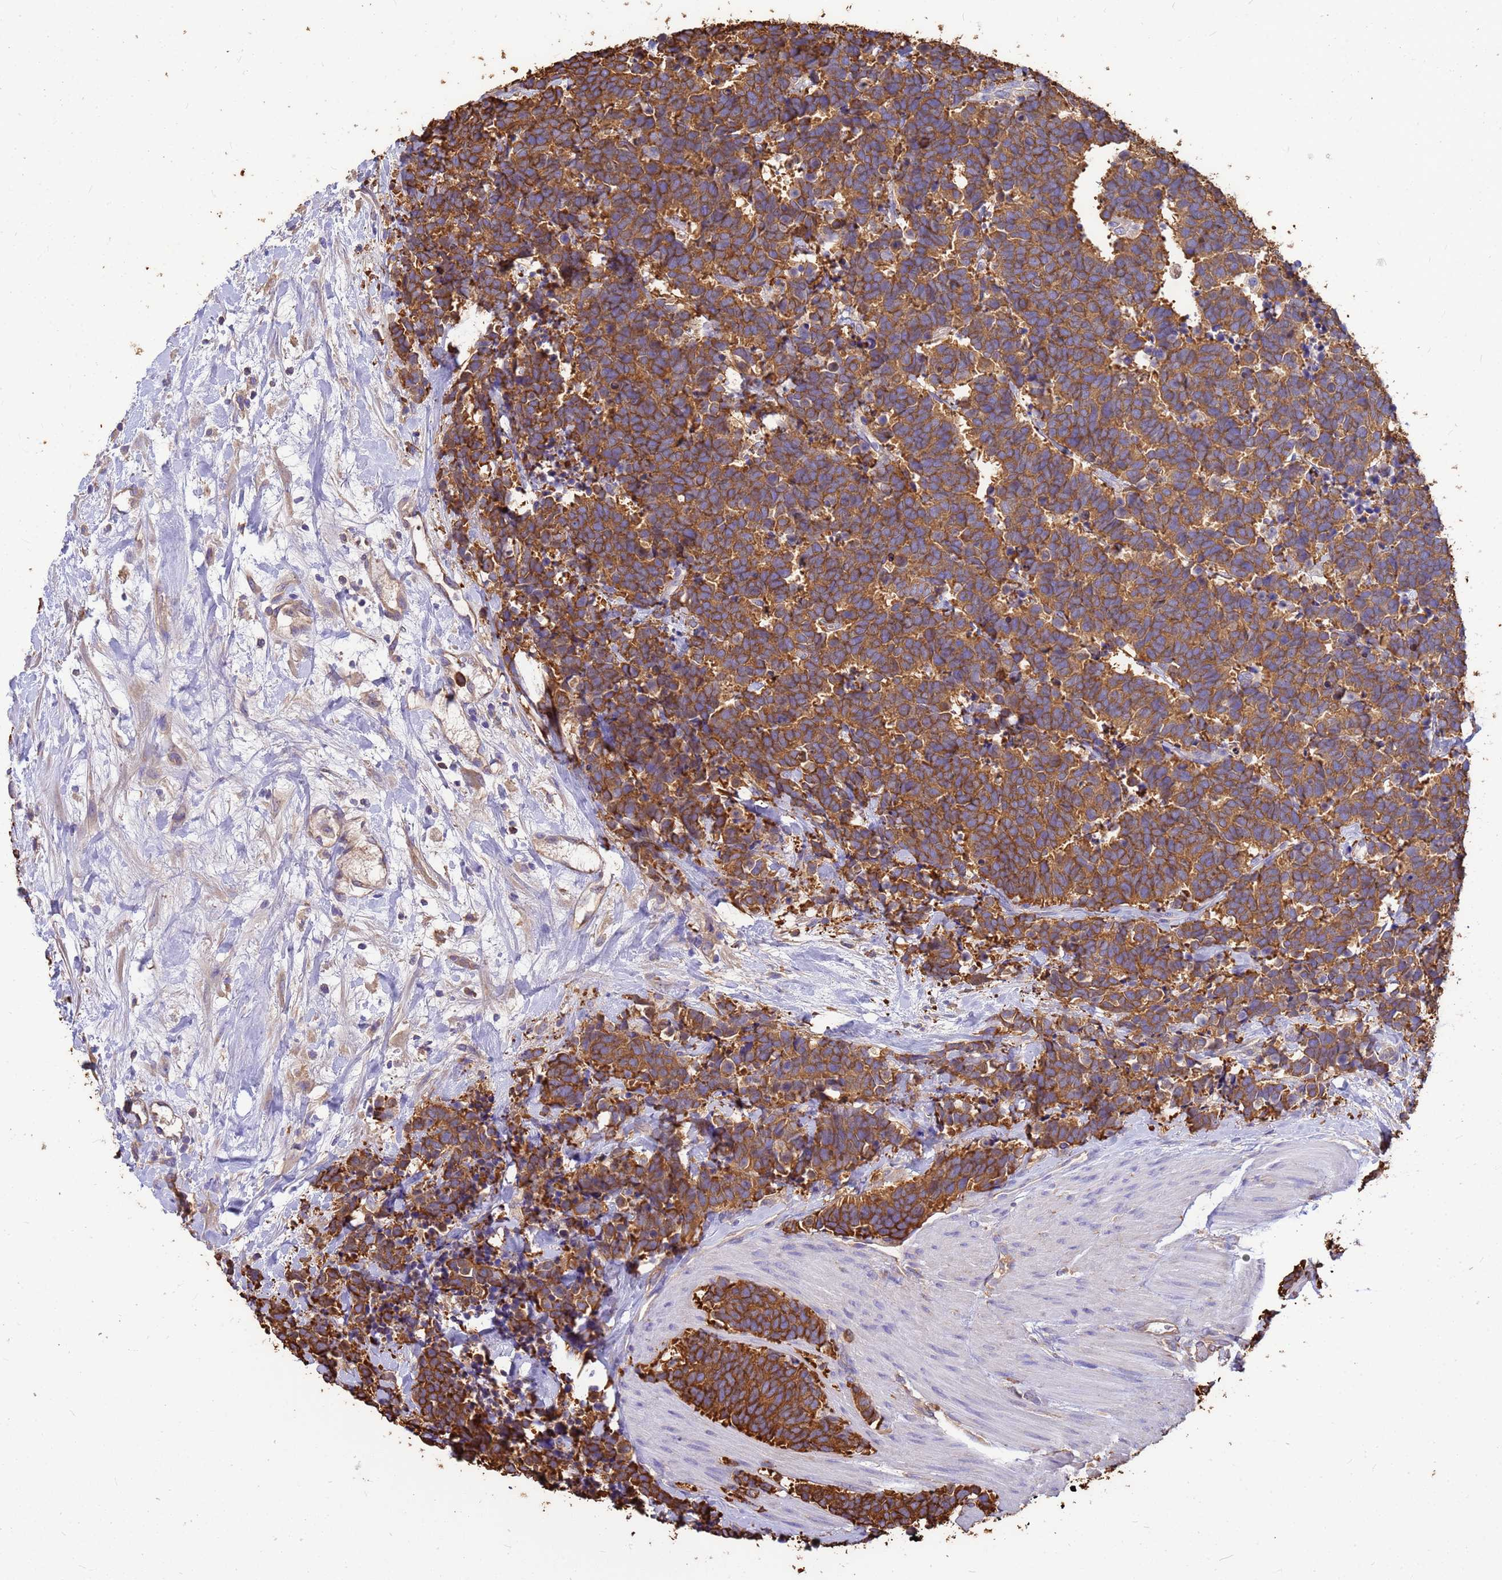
{"staining": {"intensity": "strong", "quantity": ">75%", "location": "cytoplasmic/membranous"}, "tissue": "carcinoid", "cell_type": "Tumor cells", "image_type": "cancer", "snomed": [{"axis": "morphology", "description": "Carcinoma, NOS"}, {"axis": "morphology", "description": "Carcinoid, malignant, NOS"}, {"axis": "topography", "description": "Prostate"}], "caption": "Immunohistochemical staining of carcinoid displays high levels of strong cytoplasmic/membranous protein positivity in about >75% of tumor cells.", "gene": "TUBB1", "patient": {"sex": "male", "age": 57}}